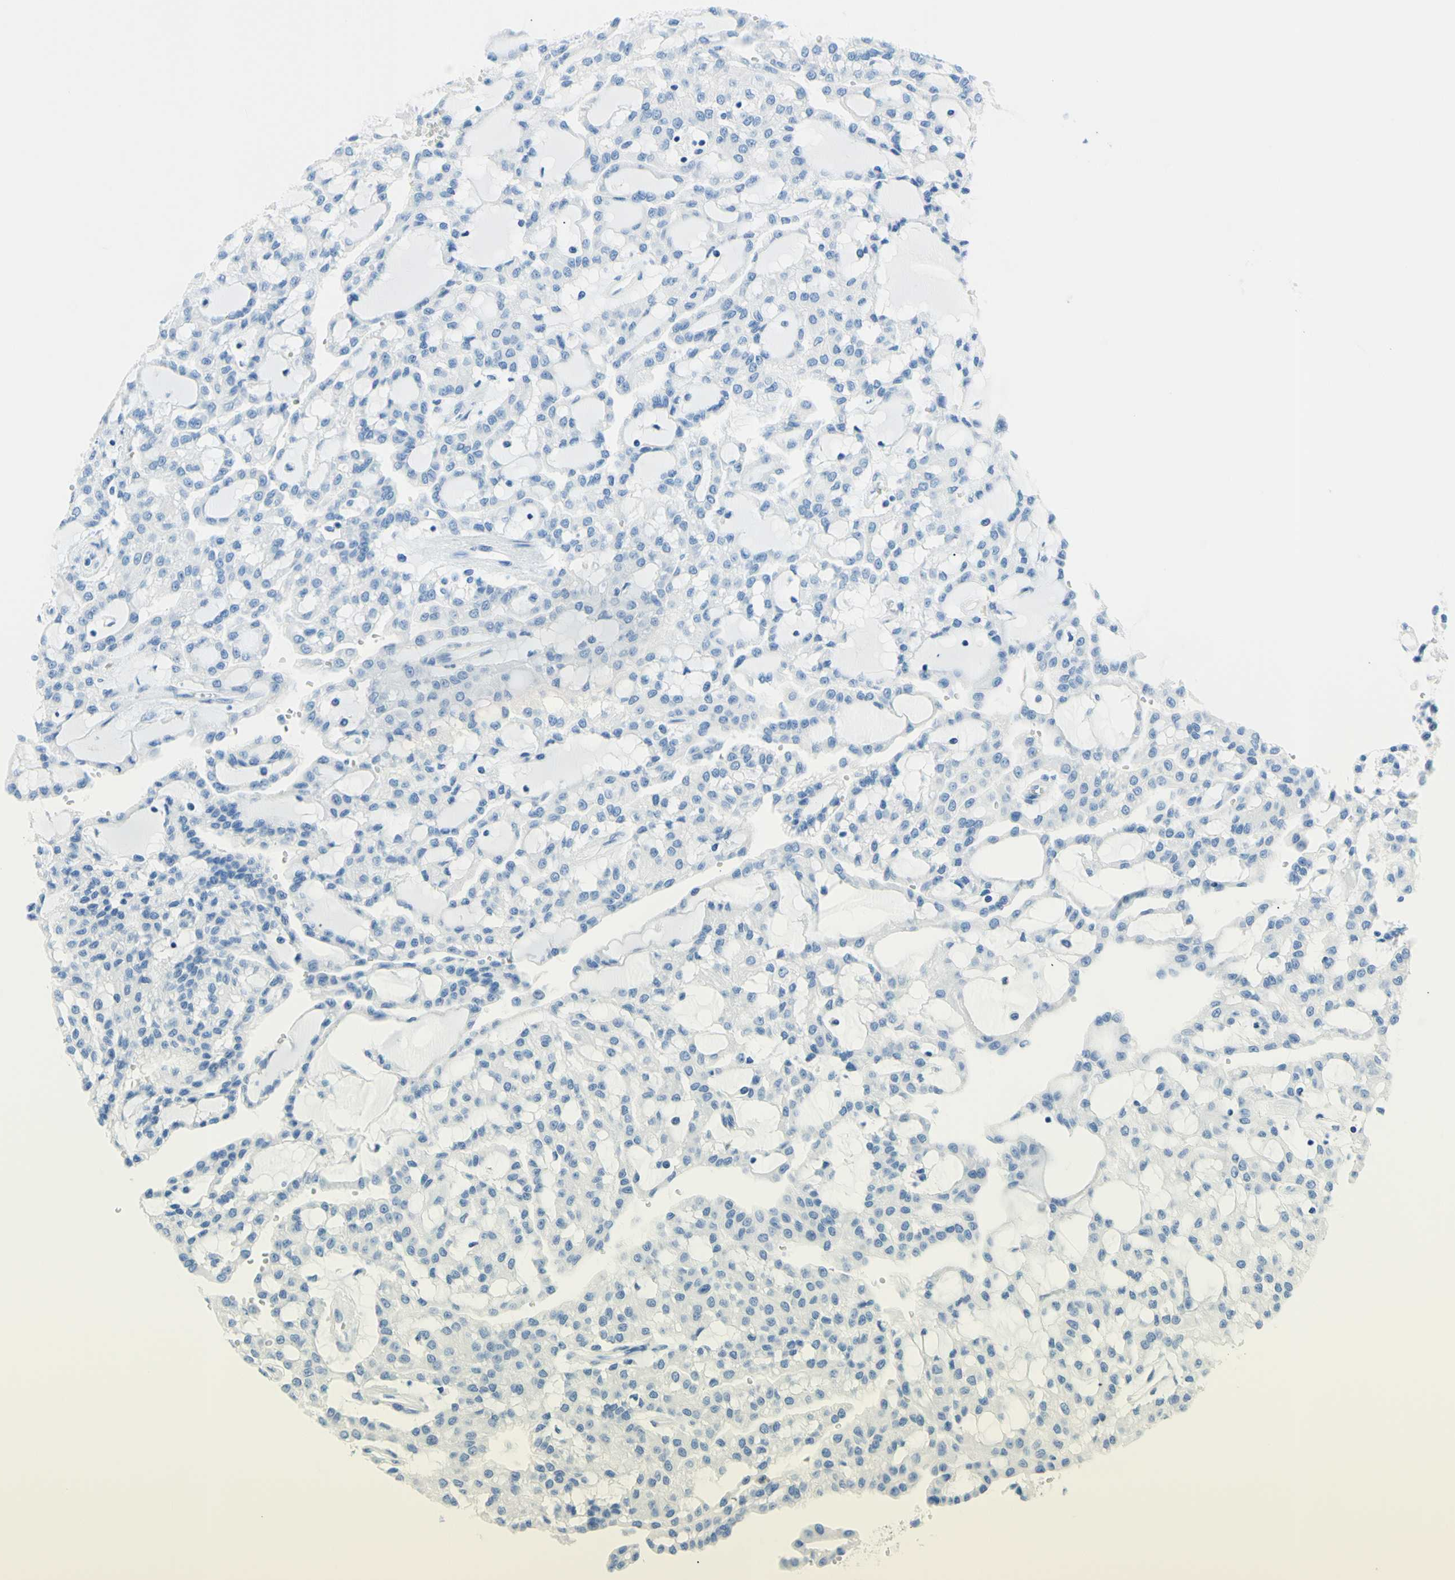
{"staining": {"intensity": "negative", "quantity": "none", "location": "none"}, "tissue": "renal cancer", "cell_type": "Tumor cells", "image_type": "cancer", "snomed": [{"axis": "morphology", "description": "Adenocarcinoma, NOS"}, {"axis": "topography", "description": "Kidney"}], "caption": "The immunohistochemistry (IHC) histopathology image has no significant staining in tumor cells of renal cancer (adenocarcinoma) tissue.", "gene": "MYH2", "patient": {"sex": "male", "age": 63}}